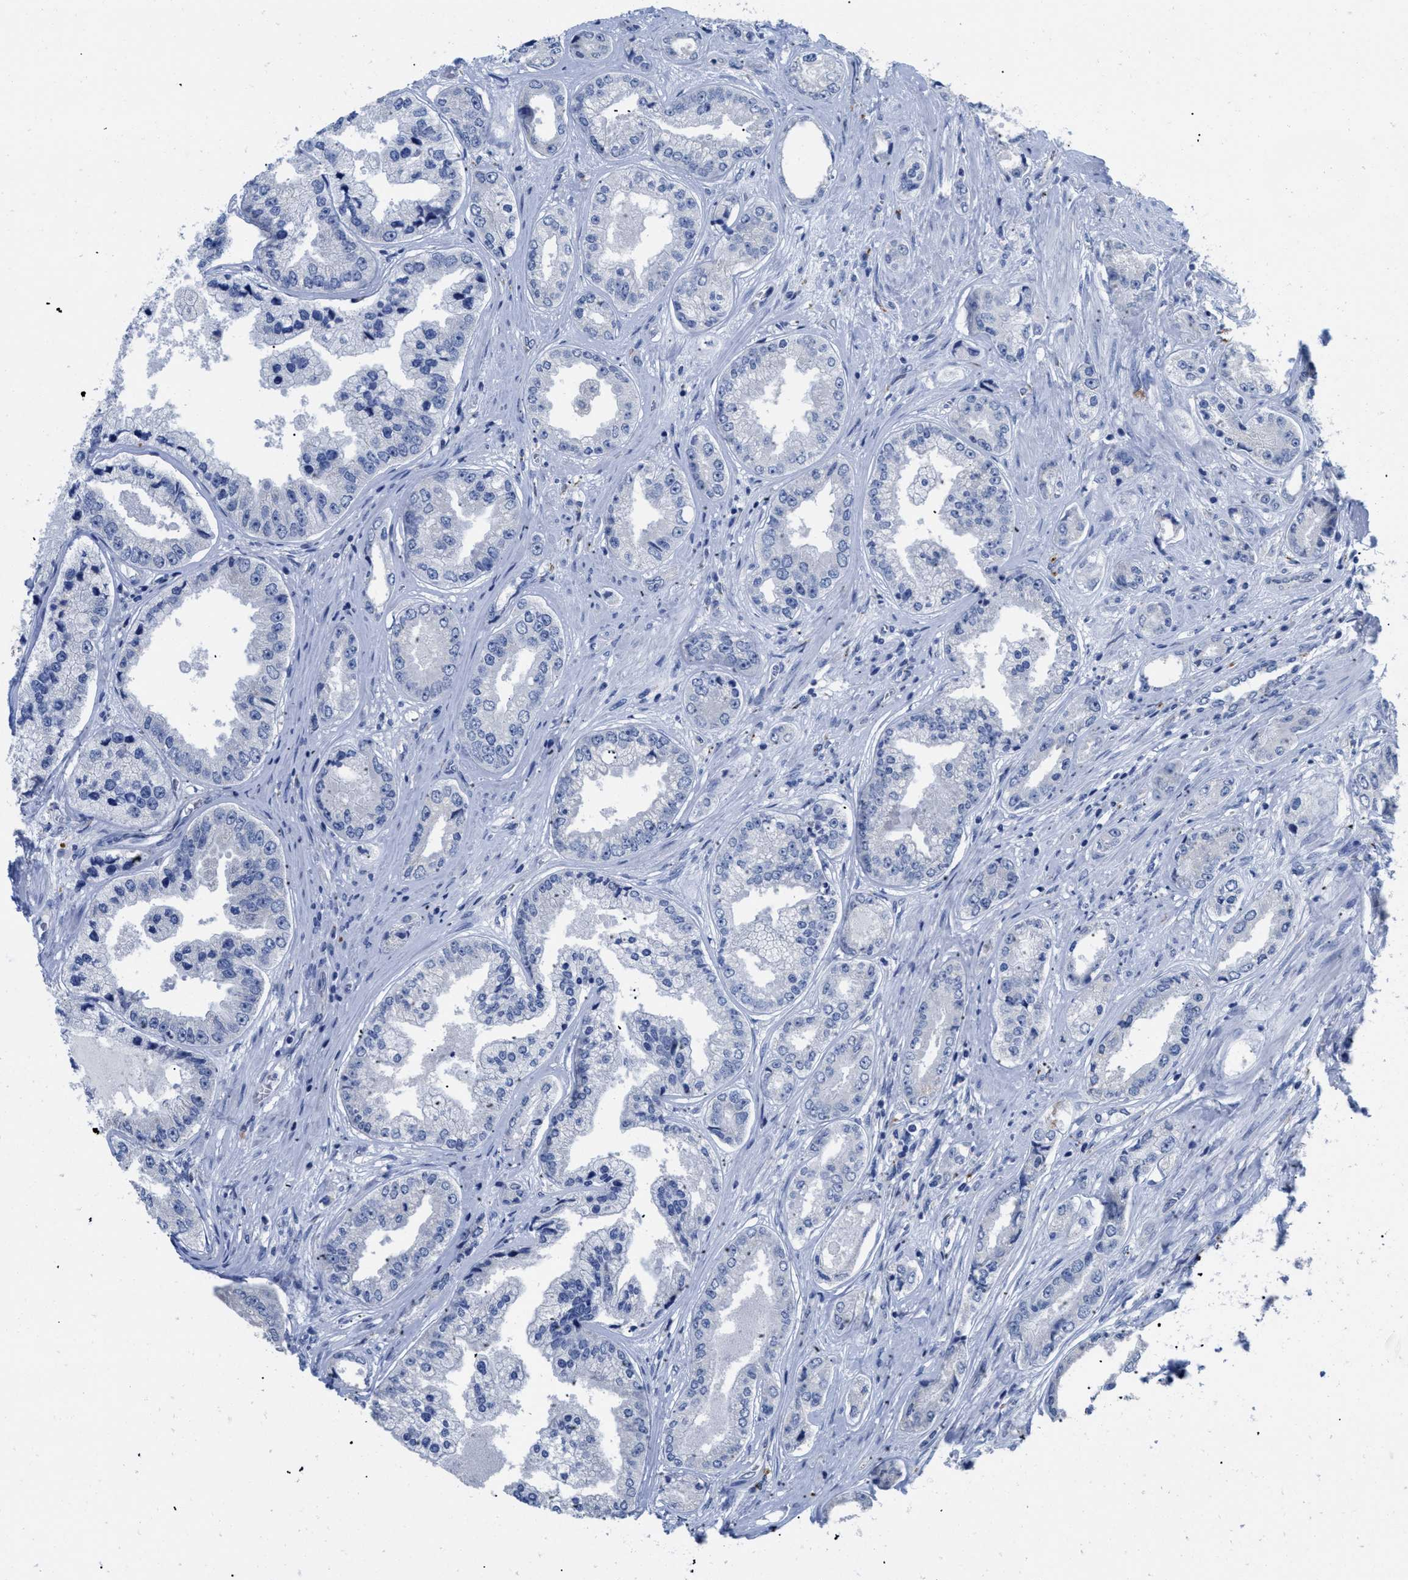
{"staining": {"intensity": "negative", "quantity": "none", "location": "none"}, "tissue": "prostate cancer", "cell_type": "Tumor cells", "image_type": "cancer", "snomed": [{"axis": "morphology", "description": "Adenocarcinoma, High grade"}, {"axis": "topography", "description": "Prostate"}], "caption": "Immunohistochemical staining of prostate cancer displays no significant positivity in tumor cells.", "gene": "APOBEC2", "patient": {"sex": "male", "age": 61}}